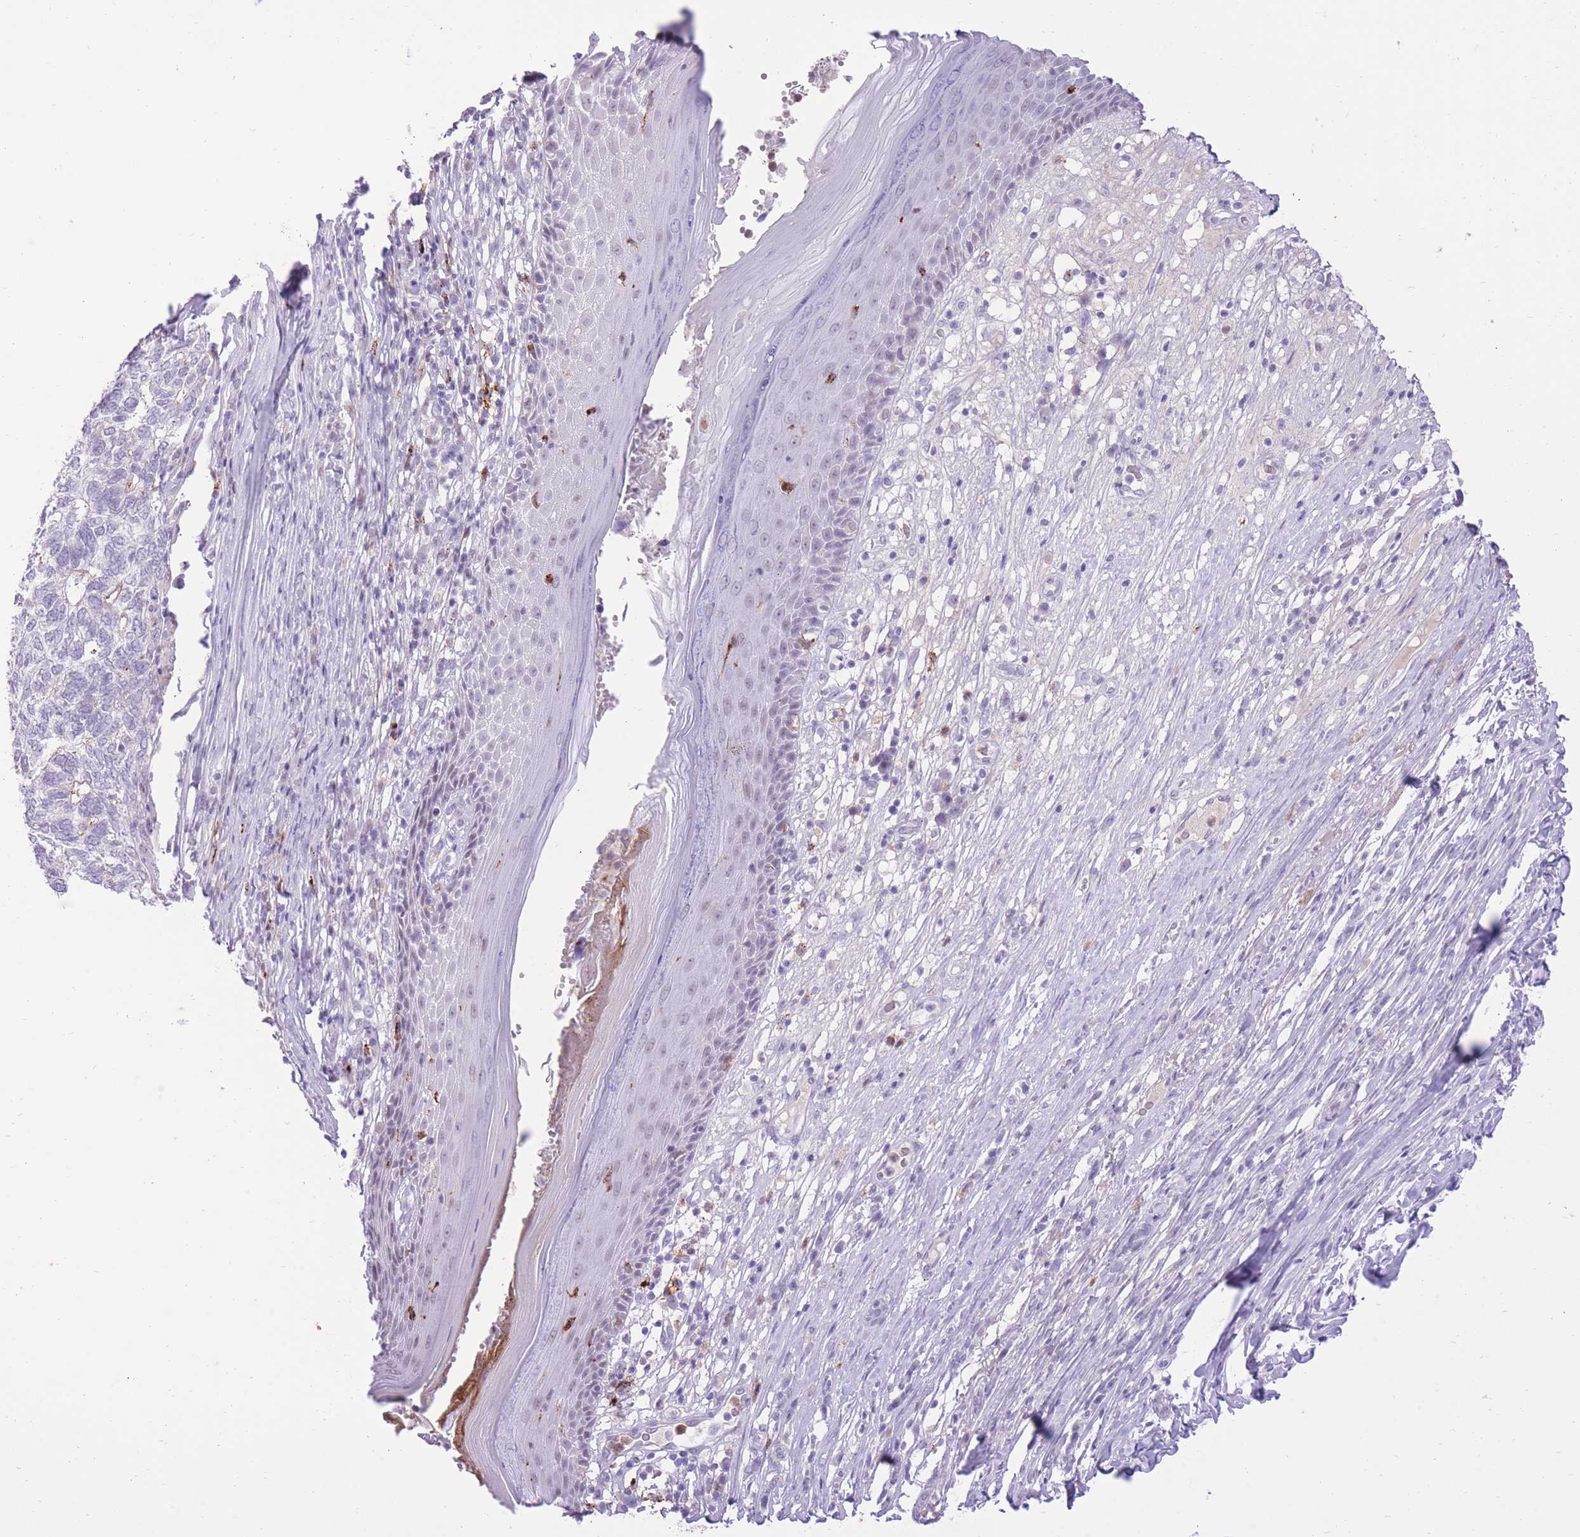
{"staining": {"intensity": "moderate", "quantity": "<25%", "location": "cytoplasmic/membranous"}, "tissue": "skin cancer", "cell_type": "Tumor cells", "image_type": "cancer", "snomed": [{"axis": "morphology", "description": "Basal cell carcinoma"}, {"axis": "topography", "description": "Skin"}], "caption": "Protein positivity by IHC reveals moderate cytoplasmic/membranous positivity in approximately <25% of tumor cells in skin cancer (basal cell carcinoma).", "gene": "MEIS3", "patient": {"sex": "female", "age": 65}}